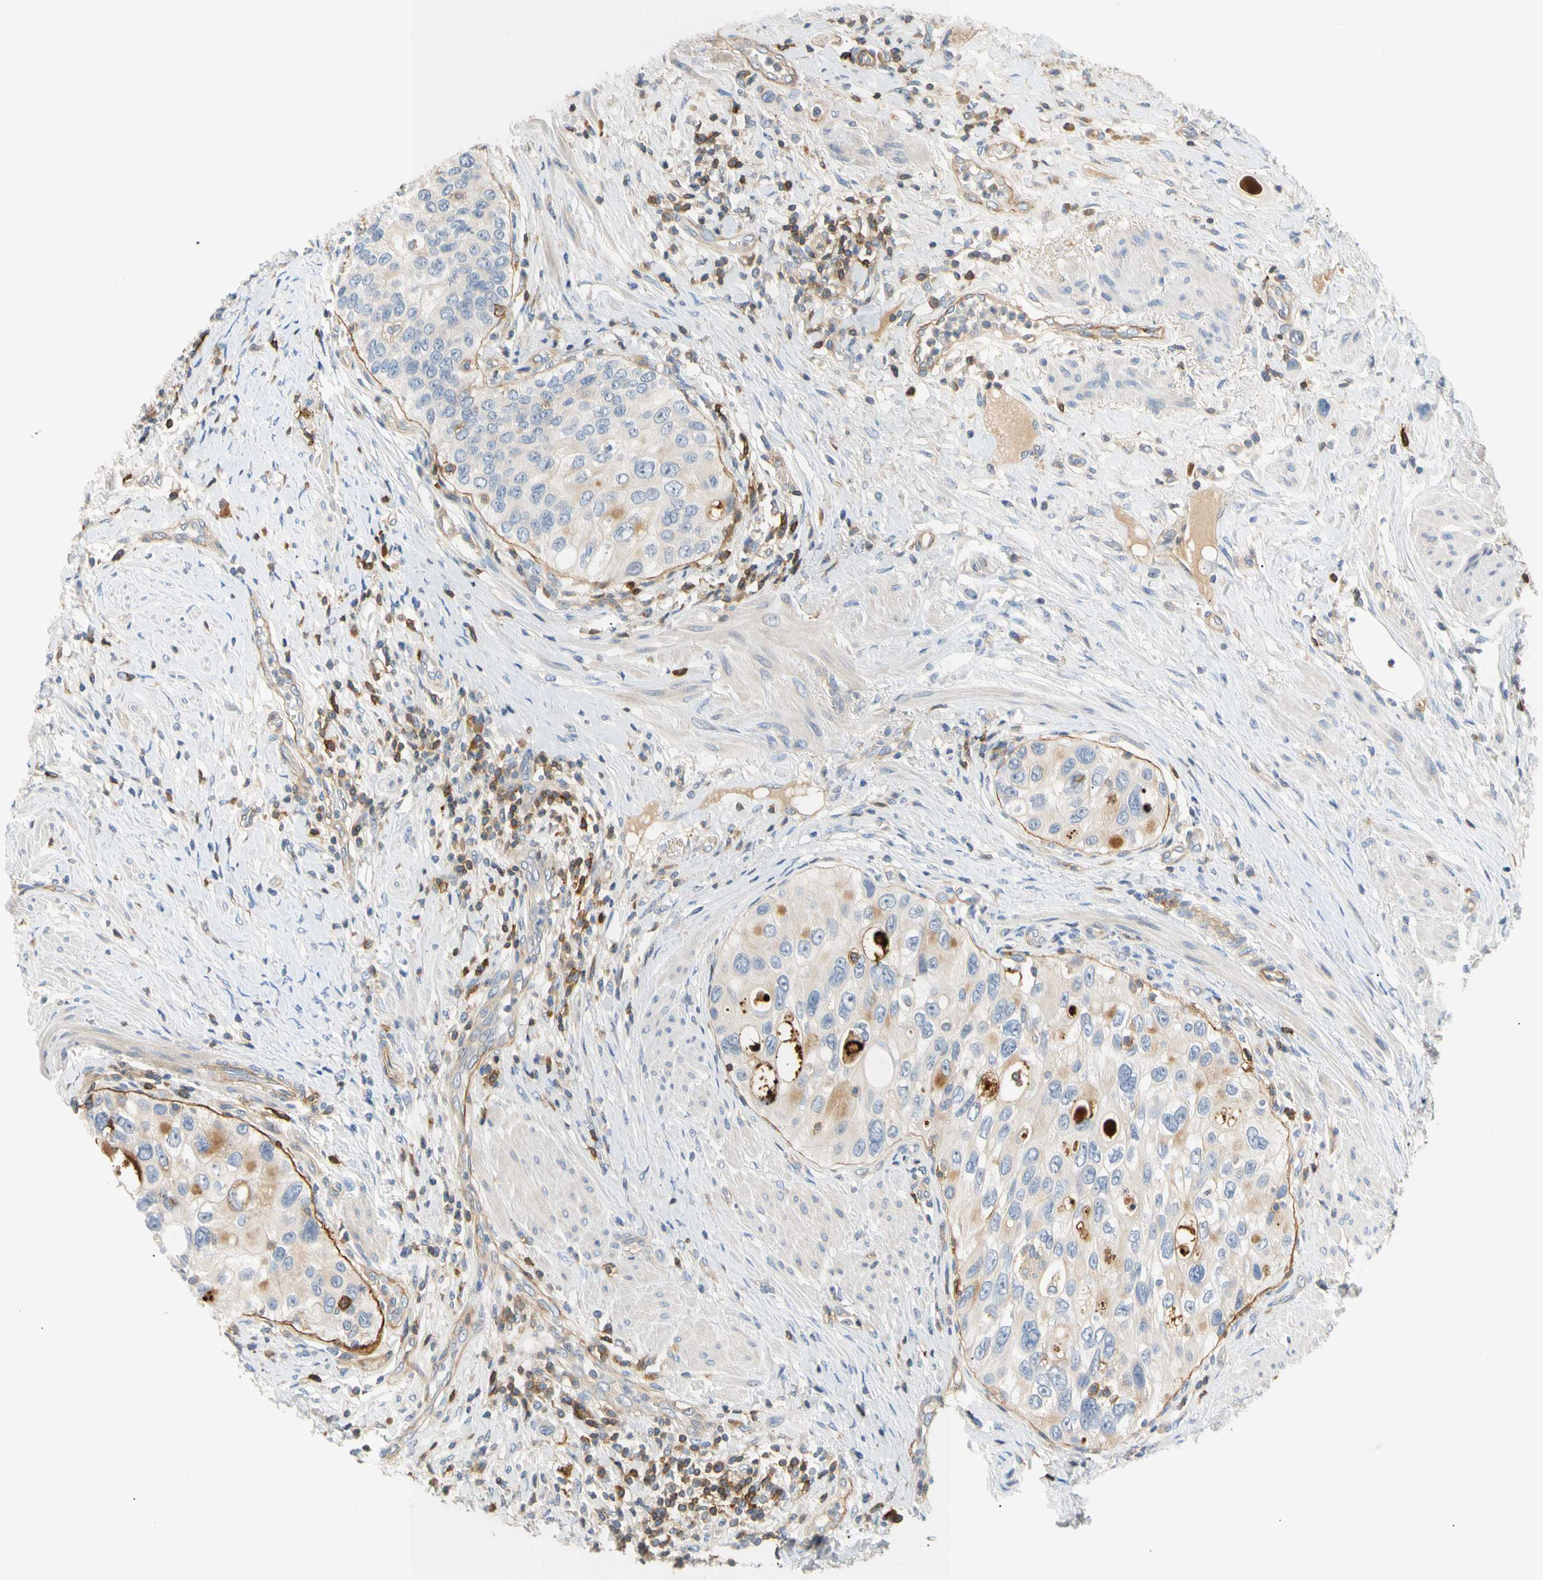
{"staining": {"intensity": "negative", "quantity": "none", "location": "none"}, "tissue": "urothelial cancer", "cell_type": "Tumor cells", "image_type": "cancer", "snomed": [{"axis": "morphology", "description": "Urothelial carcinoma, High grade"}, {"axis": "topography", "description": "Urinary bladder"}], "caption": "Immunohistochemistry histopathology image of neoplastic tissue: urothelial cancer stained with DAB (3,3'-diaminobenzidine) shows no significant protein expression in tumor cells.", "gene": "TNFRSF18", "patient": {"sex": "female", "age": 56}}